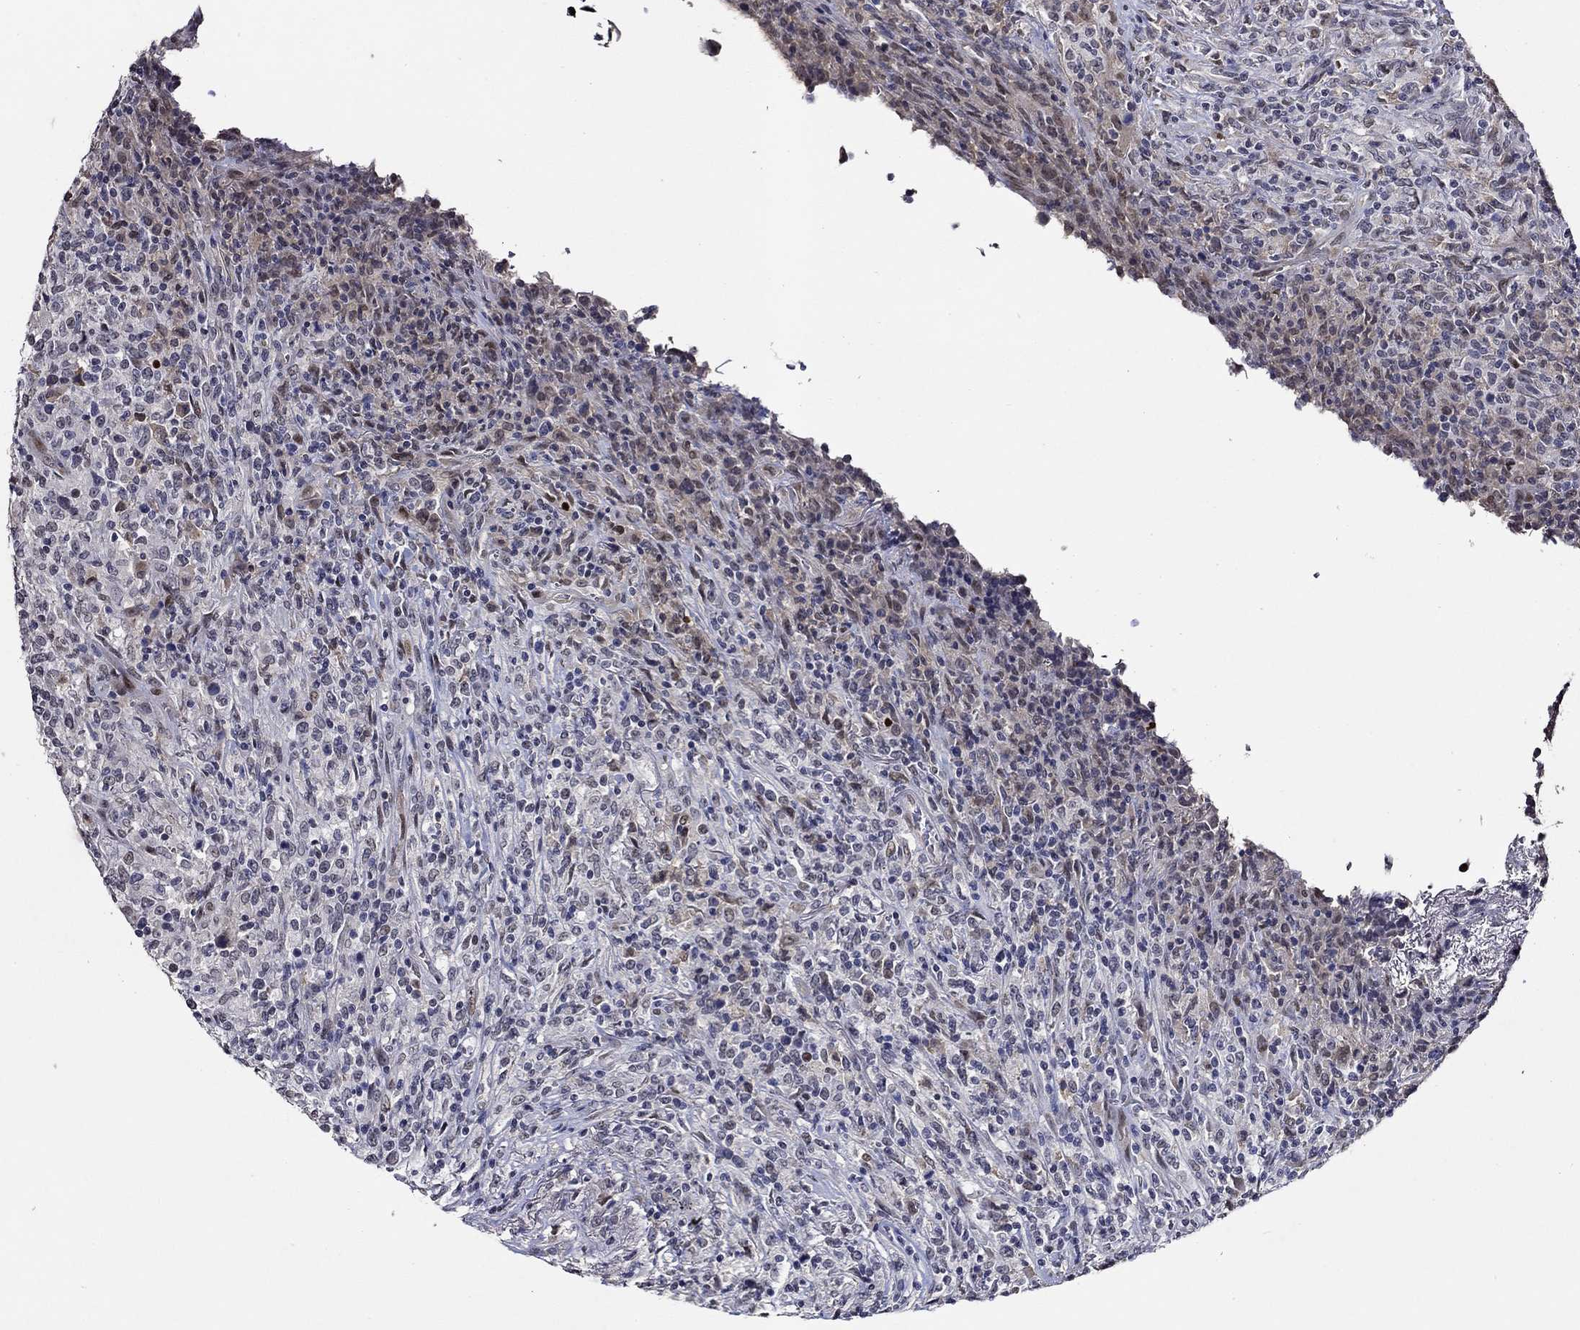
{"staining": {"intensity": "moderate", "quantity": "<25%", "location": "nuclear"}, "tissue": "lymphoma", "cell_type": "Tumor cells", "image_type": "cancer", "snomed": [{"axis": "morphology", "description": "Malignant lymphoma, non-Hodgkin's type, High grade"}, {"axis": "topography", "description": "Lung"}], "caption": "Moderate nuclear protein positivity is seen in about <25% of tumor cells in lymphoma. Immunohistochemistry stains the protein of interest in brown and the nuclei are stained blue.", "gene": "GATA2", "patient": {"sex": "male", "age": 79}}